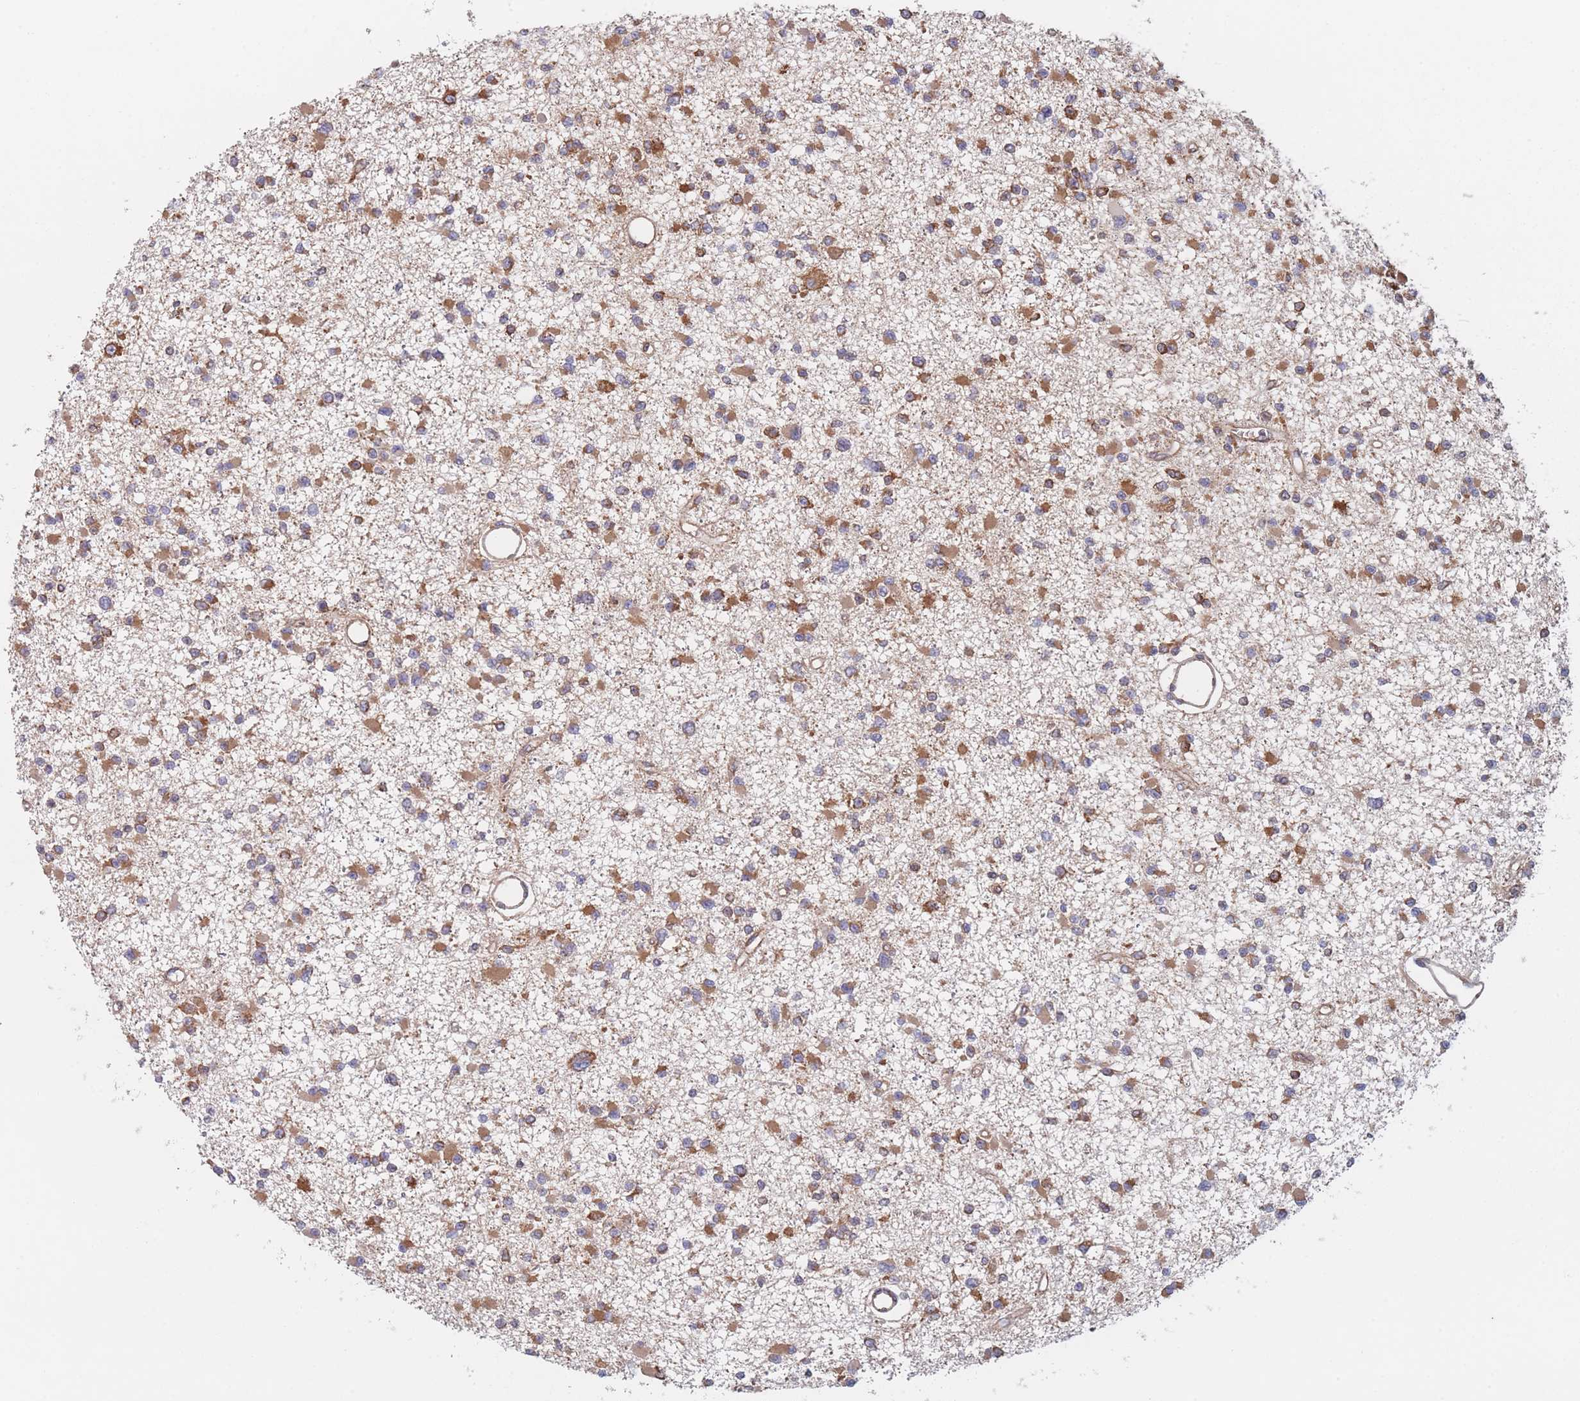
{"staining": {"intensity": "moderate", "quantity": ">75%", "location": "cytoplasmic/membranous"}, "tissue": "glioma", "cell_type": "Tumor cells", "image_type": "cancer", "snomed": [{"axis": "morphology", "description": "Glioma, malignant, Low grade"}, {"axis": "topography", "description": "Brain"}], "caption": "There is medium levels of moderate cytoplasmic/membranous positivity in tumor cells of low-grade glioma (malignant), as demonstrated by immunohistochemical staining (brown color).", "gene": "EEF1B2", "patient": {"sex": "female", "age": 22}}